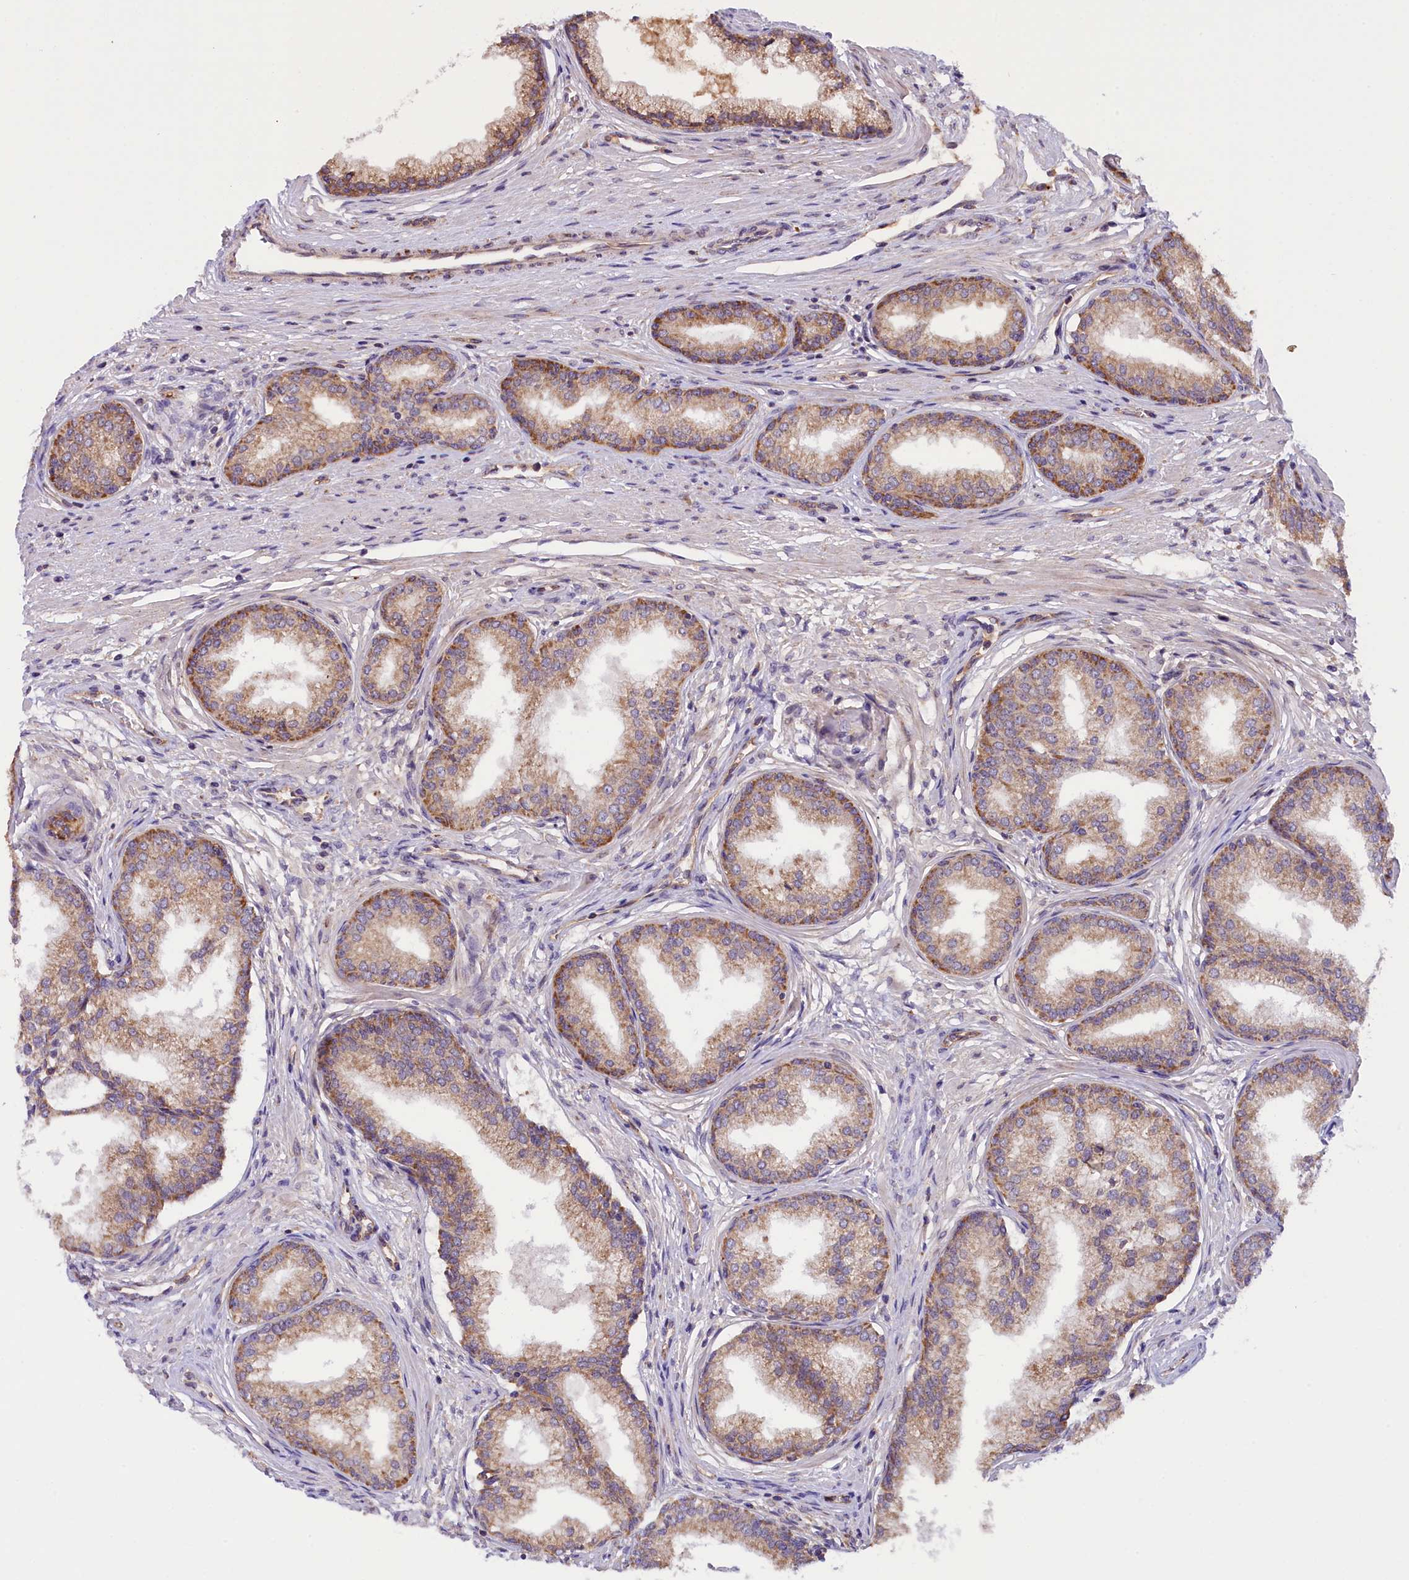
{"staining": {"intensity": "moderate", "quantity": ">75%", "location": "cytoplasmic/membranous"}, "tissue": "prostate cancer", "cell_type": "Tumor cells", "image_type": "cancer", "snomed": [{"axis": "morphology", "description": "Adenocarcinoma, High grade"}, {"axis": "topography", "description": "Prostate"}], "caption": "Immunohistochemical staining of human prostate cancer (adenocarcinoma (high-grade)) exhibits moderate cytoplasmic/membranous protein expression in approximately >75% of tumor cells.", "gene": "DNAJB9", "patient": {"sex": "male", "age": 67}}